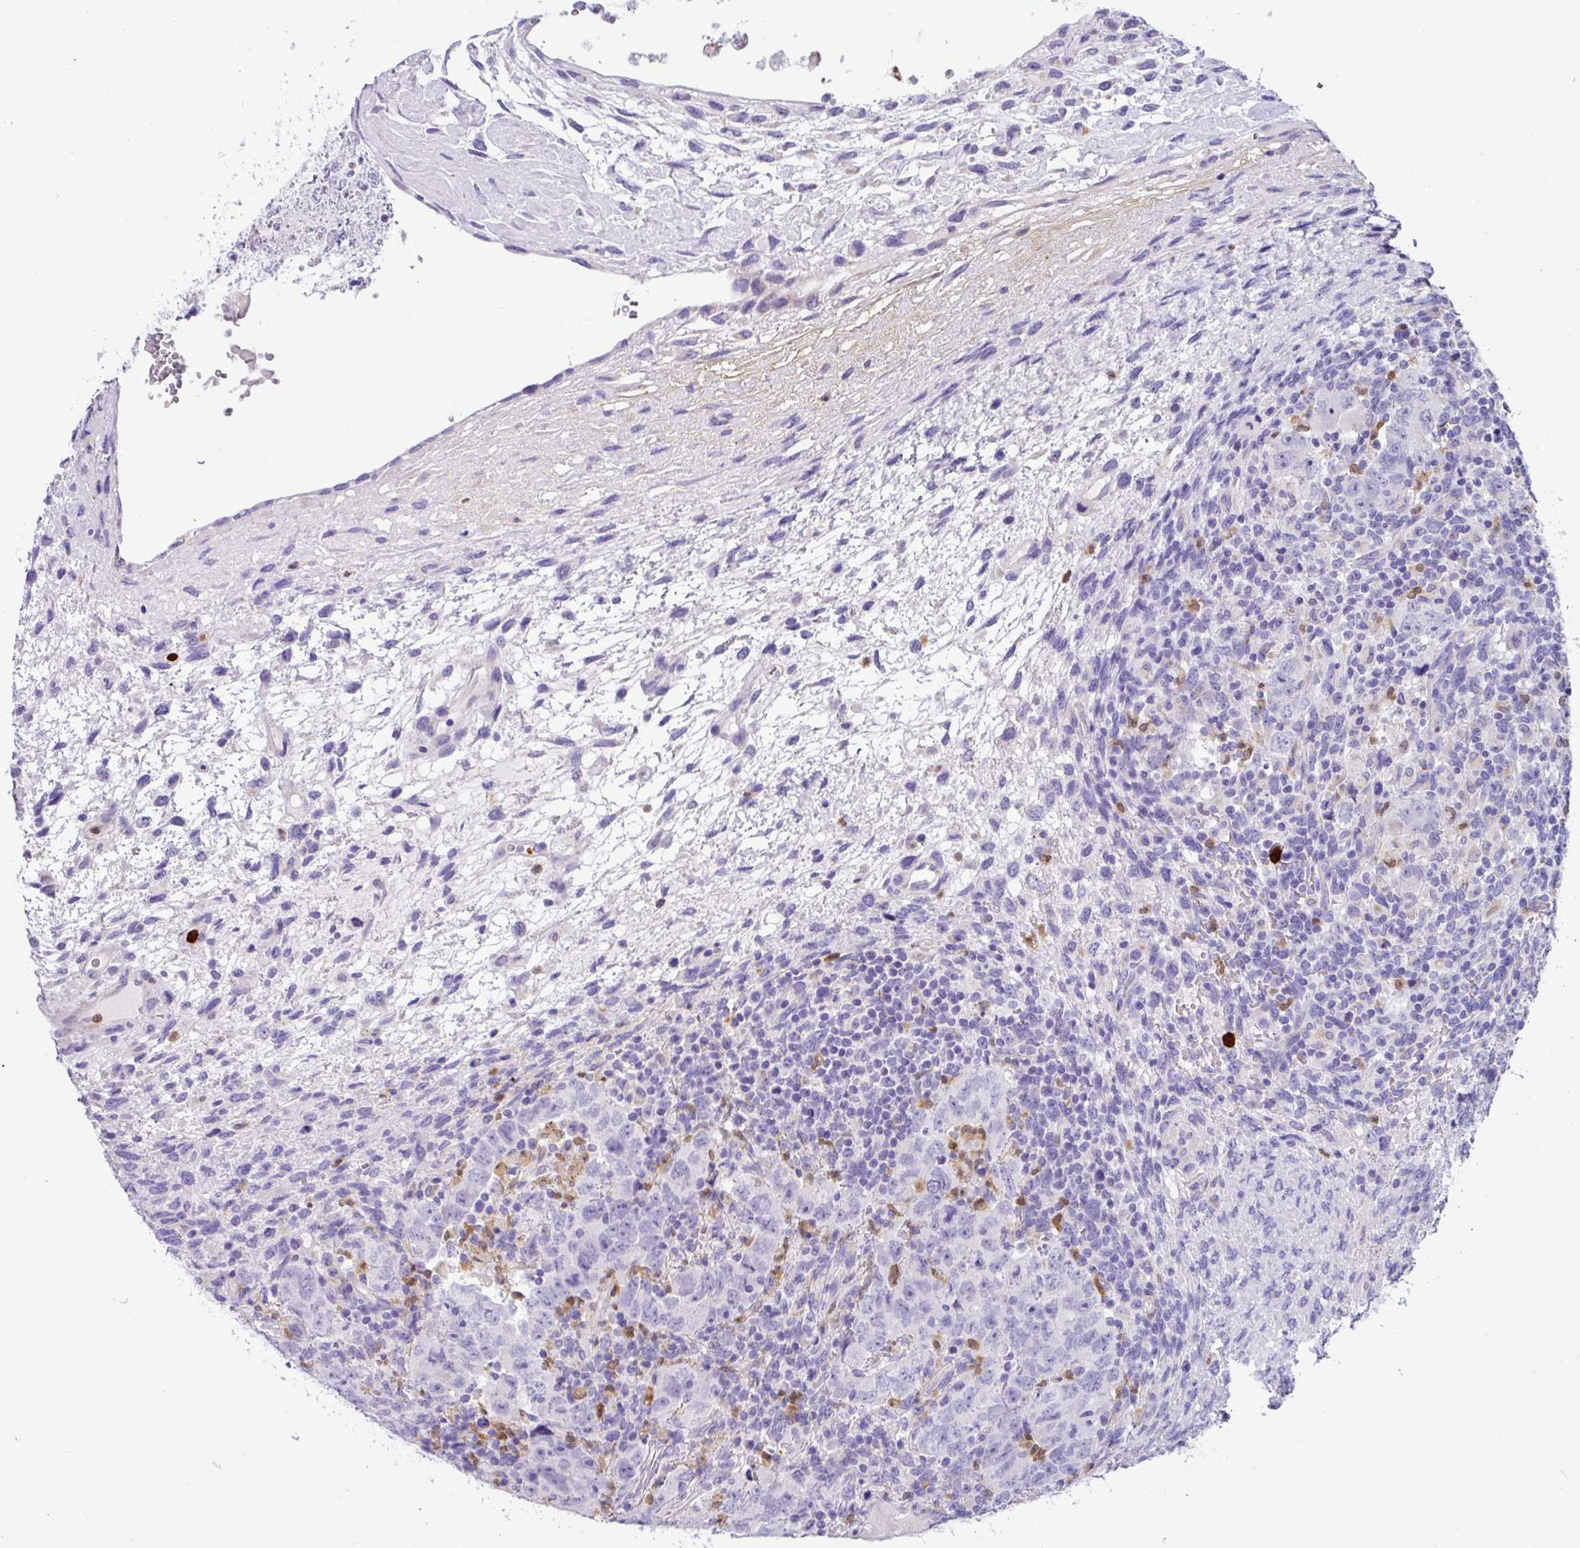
{"staining": {"intensity": "negative", "quantity": "none", "location": "none"}, "tissue": "testis cancer", "cell_type": "Tumor cells", "image_type": "cancer", "snomed": [{"axis": "morphology", "description": "Carcinoma, Embryonal, NOS"}, {"axis": "topography", "description": "Testis"}], "caption": "The immunohistochemistry micrograph has no significant expression in tumor cells of testis embryonal carcinoma tissue.", "gene": "SH2D3C", "patient": {"sex": "male", "age": 24}}